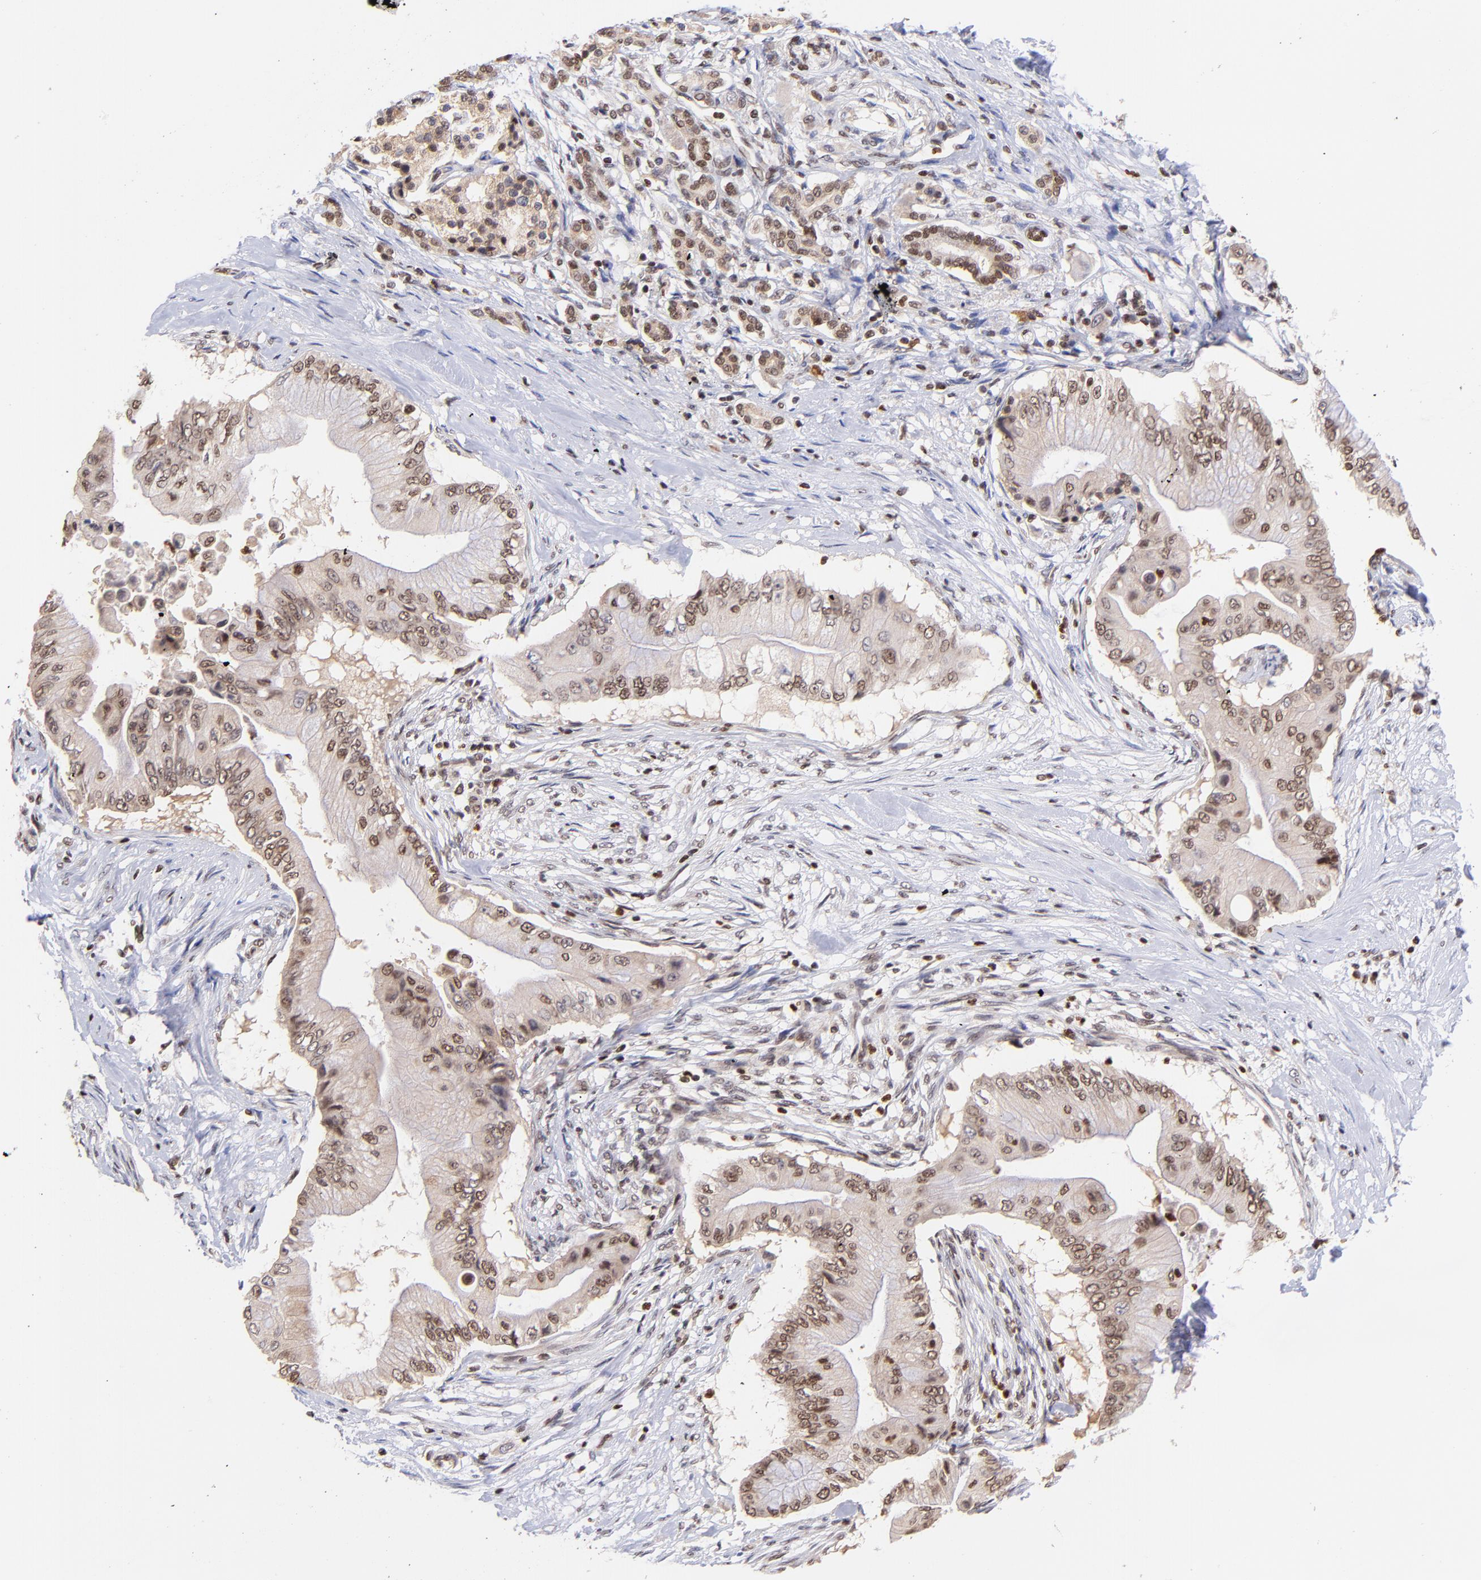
{"staining": {"intensity": "moderate", "quantity": ">75%", "location": "cytoplasmic/membranous,nuclear"}, "tissue": "pancreatic cancer", "cell_type": "Tumor cells", "image_type": "cancer", "snomed": [{"axis": "morphology", "description": "Adenocarcinoma, NOS"}, {"axis": "topography", "description": "Pancreas"}], "caption": "Protein staining reveals moderate cytoplasmic/membranous and nuclear staining in approximately >75% of tumor cells in pancreatic cancer (adenocarcinoma). (IHC, brightfield microscopy, high magnification).", "gene": "WDR25", "patient": {"sex": "male", "age": 62}}